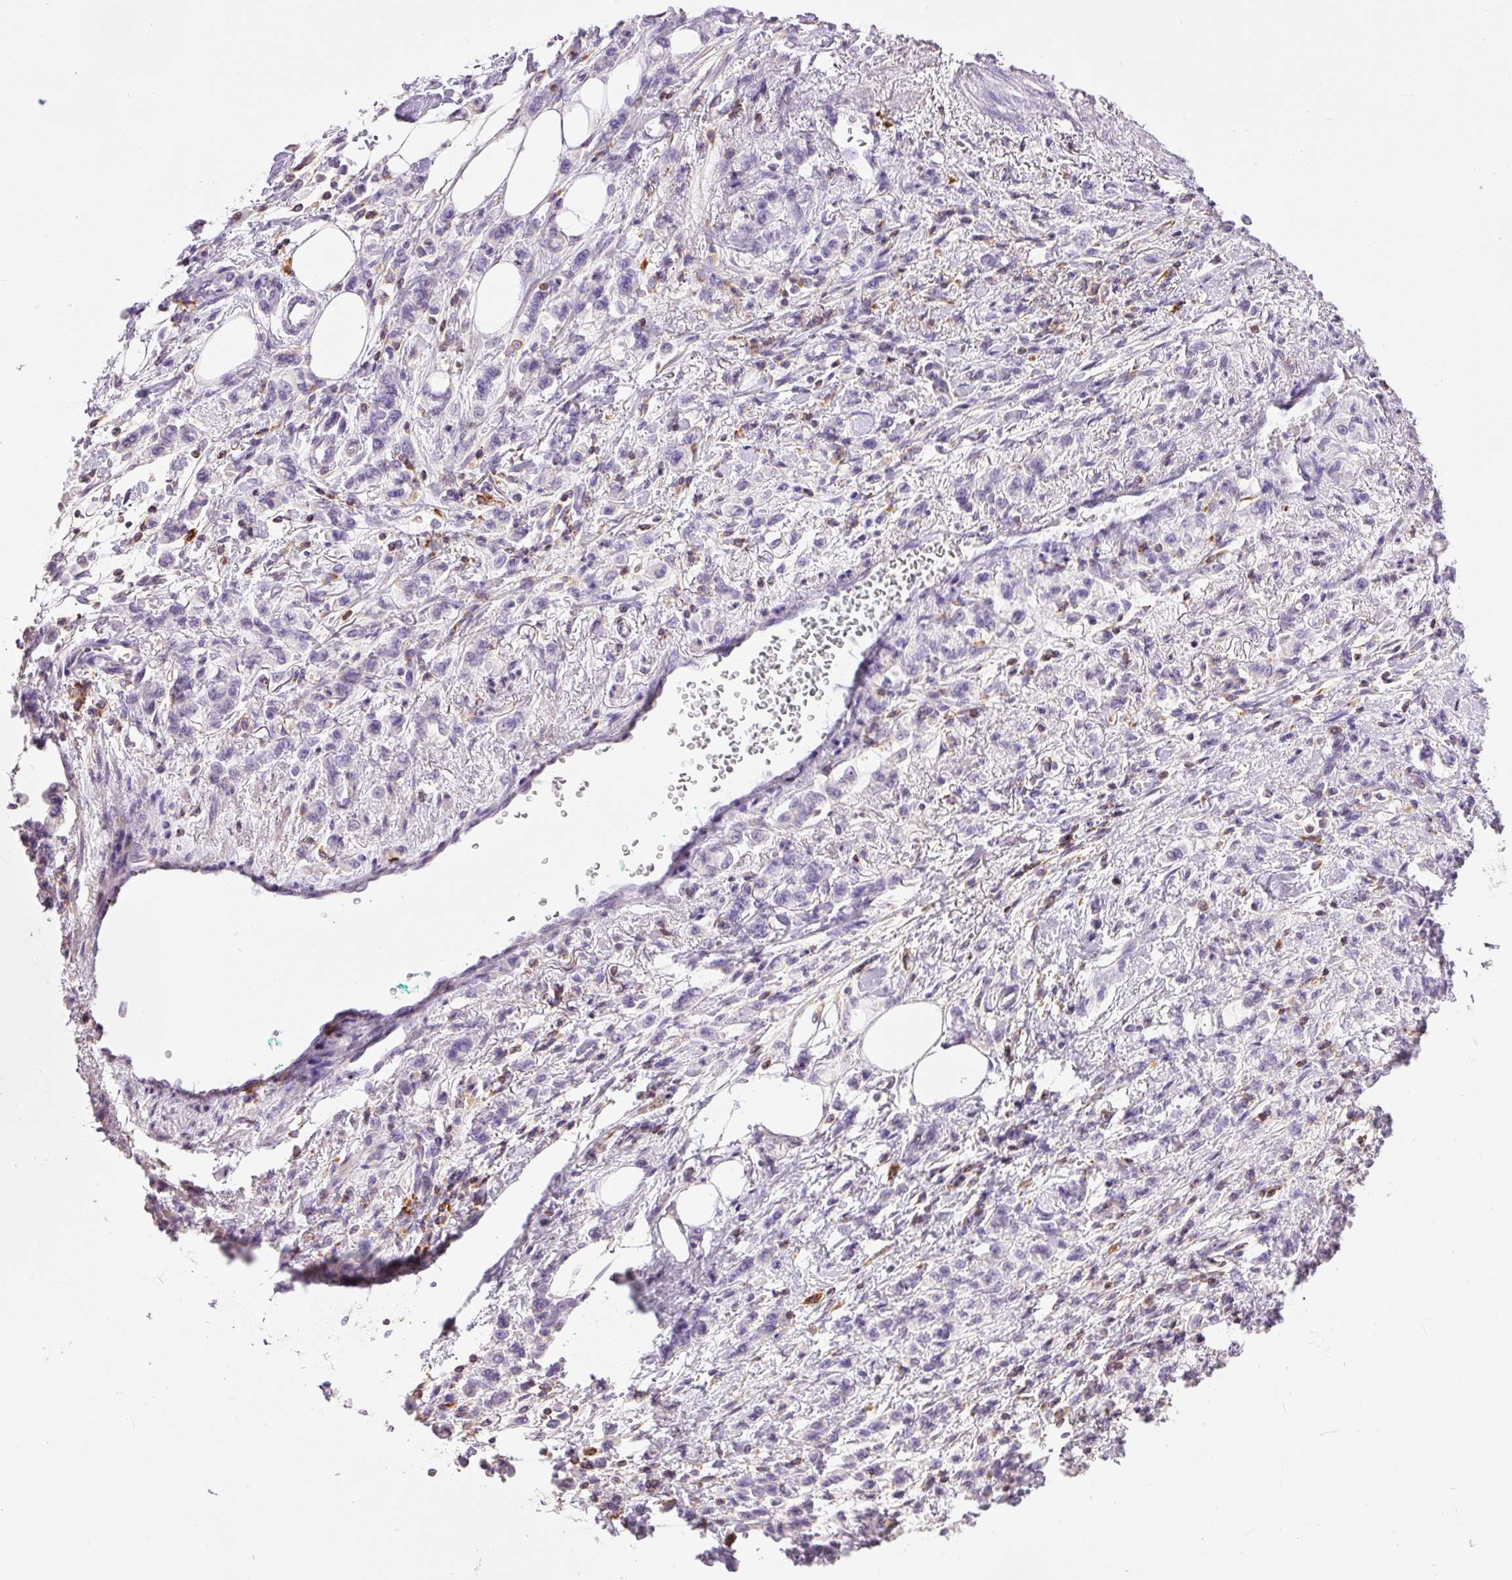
{"staining": {"intensity": "negative", "quantity": "none", "location": "none"}, "tissue": "stomach cancer", "cell_type": "Tumor cells", "image_type": "cancer", "snomed": [{"axis": "morphology", "description": "Adenocarcinoma, NOS"}, {"axis": "topography", "description": "Stomach"}], "caption": "DAB (3,3'-diaminobenzidine) immunohistochemical staining of stomach cancer reveals no significant staining in tumor cells. (DAB IHC visualized using brightfield microscopy, high magnification).", "gene": "DOK6", "patient": {"sex": "male", "age": 77}}